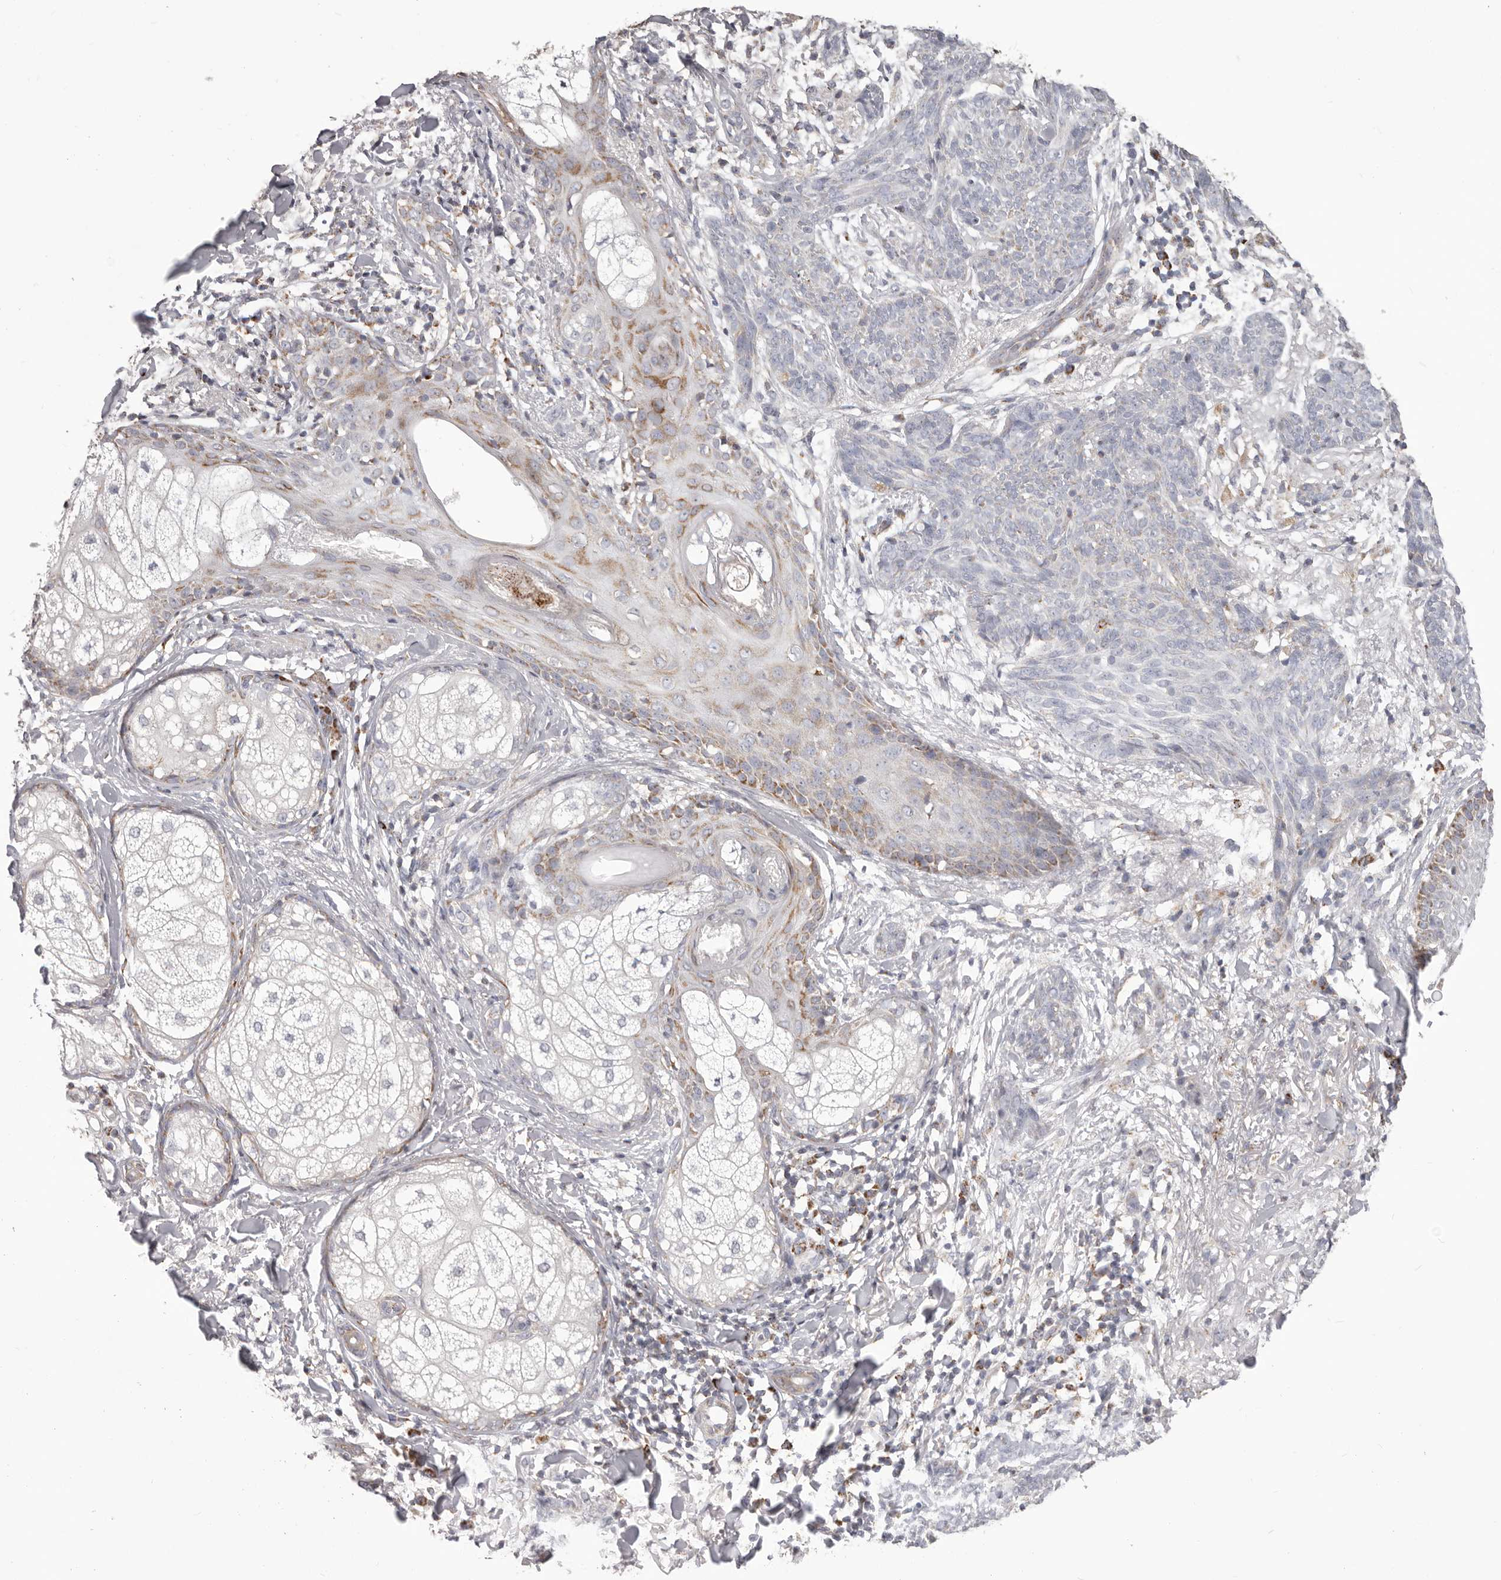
{"staining": {"intensity": "weak", "quantity": "<25%", "location": "cytoplasmic/membranous"}, "tissue": "skin cancer", "cell_type": "Tumor cells", "image_type": "cancer", "snomed": [{"axis": "morphology", "description": "Basal cell carcinoma"}, {"axis": "topography", "description": "Skin"}], "caption": "Photomicrograph shows no significant protein expression in tumor cells of basal cell carcinoma (skin).", "gene": "PRMT2", "patient": {"sex": "male", "age": 85}}